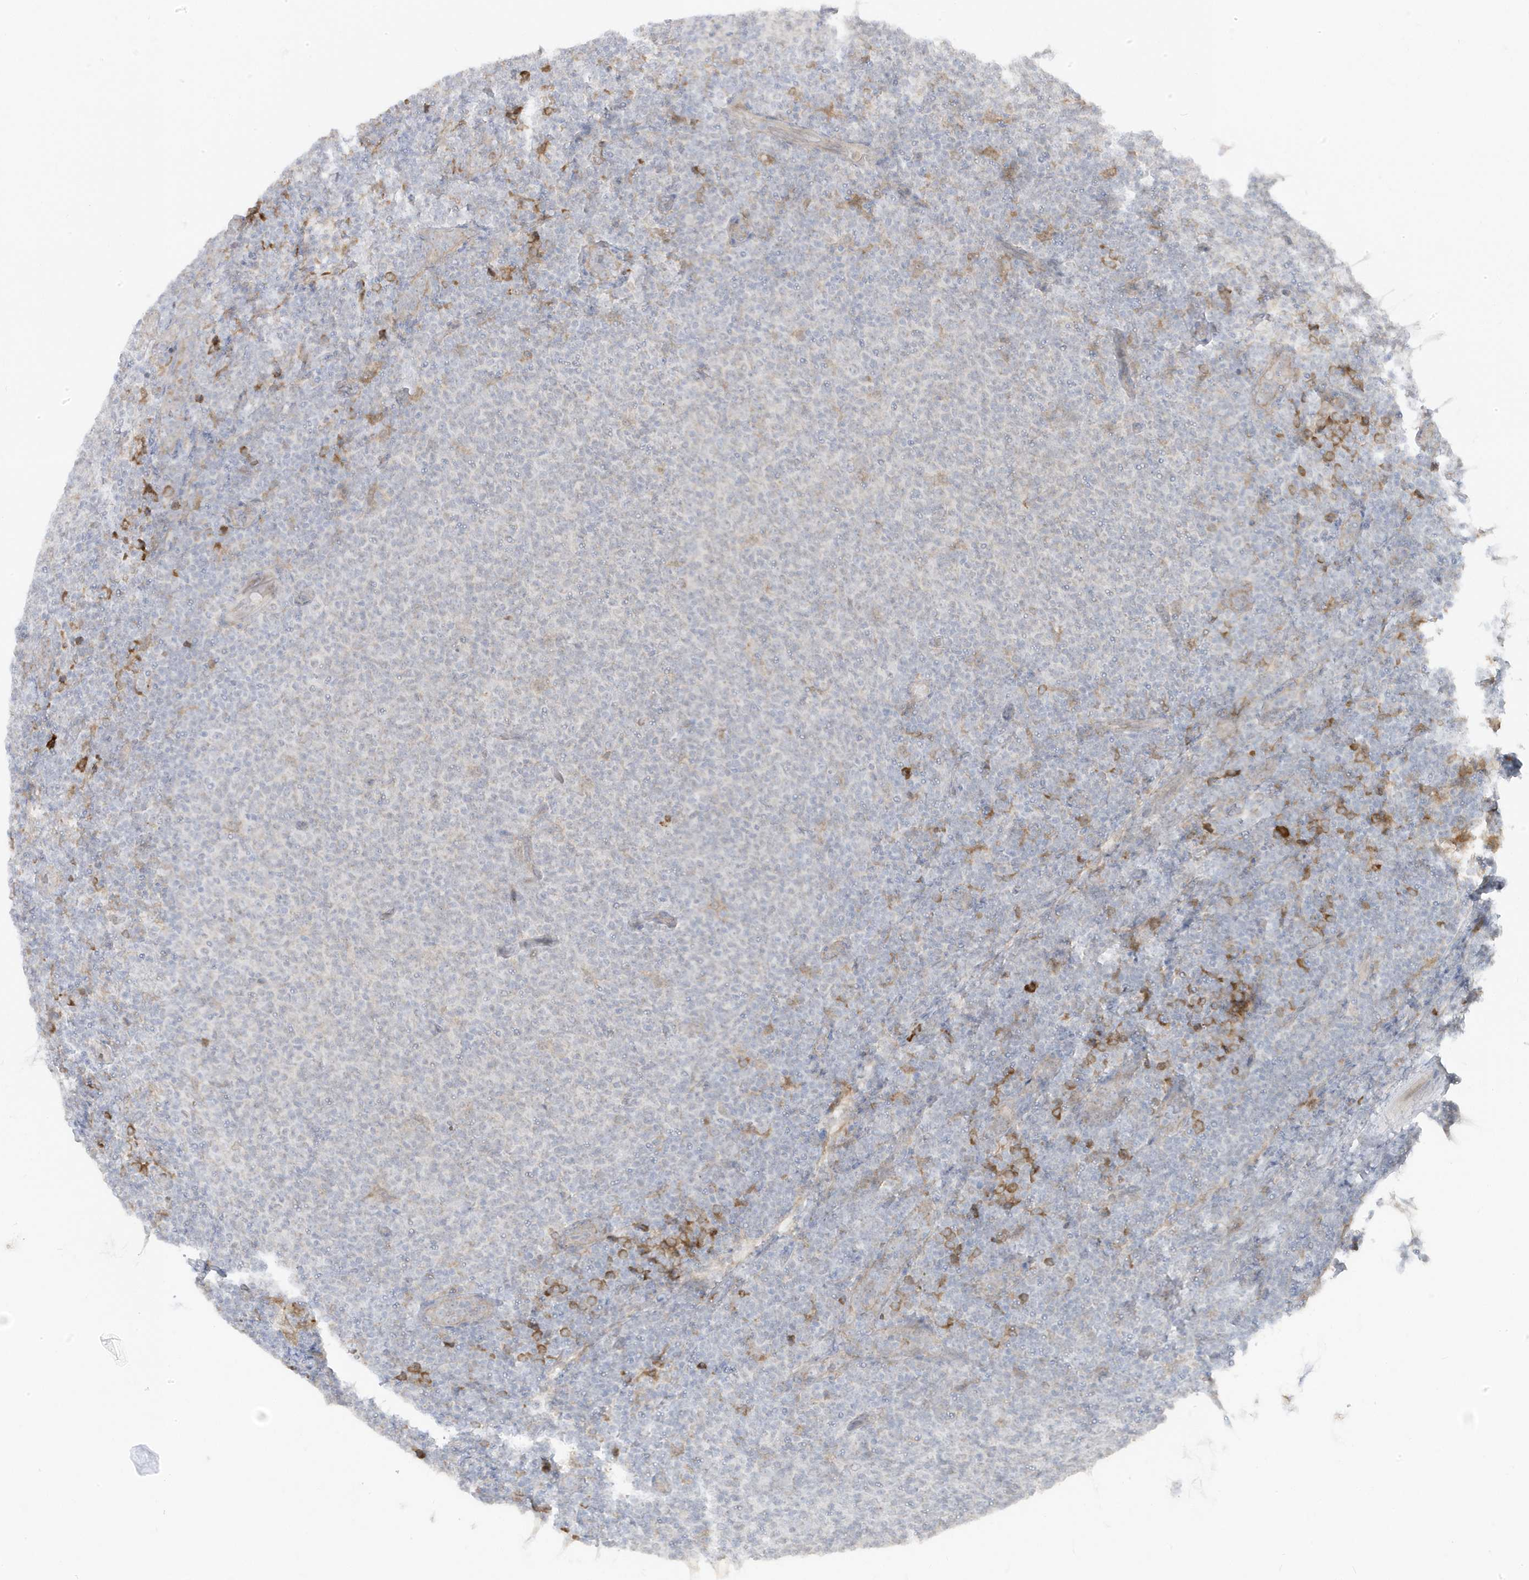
{"staining": {"intensity": "negative", "quantity": "none", "location": "none"}, "tissue": "lymphoma", "cell_type": "Tumor cells", "image_type": "cancer", "snomed": [{"axis": "morphology", "description": "Malignant lymphoma, non-Hodgkin's type, Low grade"}, {"axis": "topography", "description": "Lymph node"}], "caption": "DAB immunohistochemical staining of malignant lymphoma, non-Hodgkin's type (low-grade) reveals no significant positivity in tumor cells.", "gene": "ZNF654", "patient": {"sex": "male", "age": 66}}